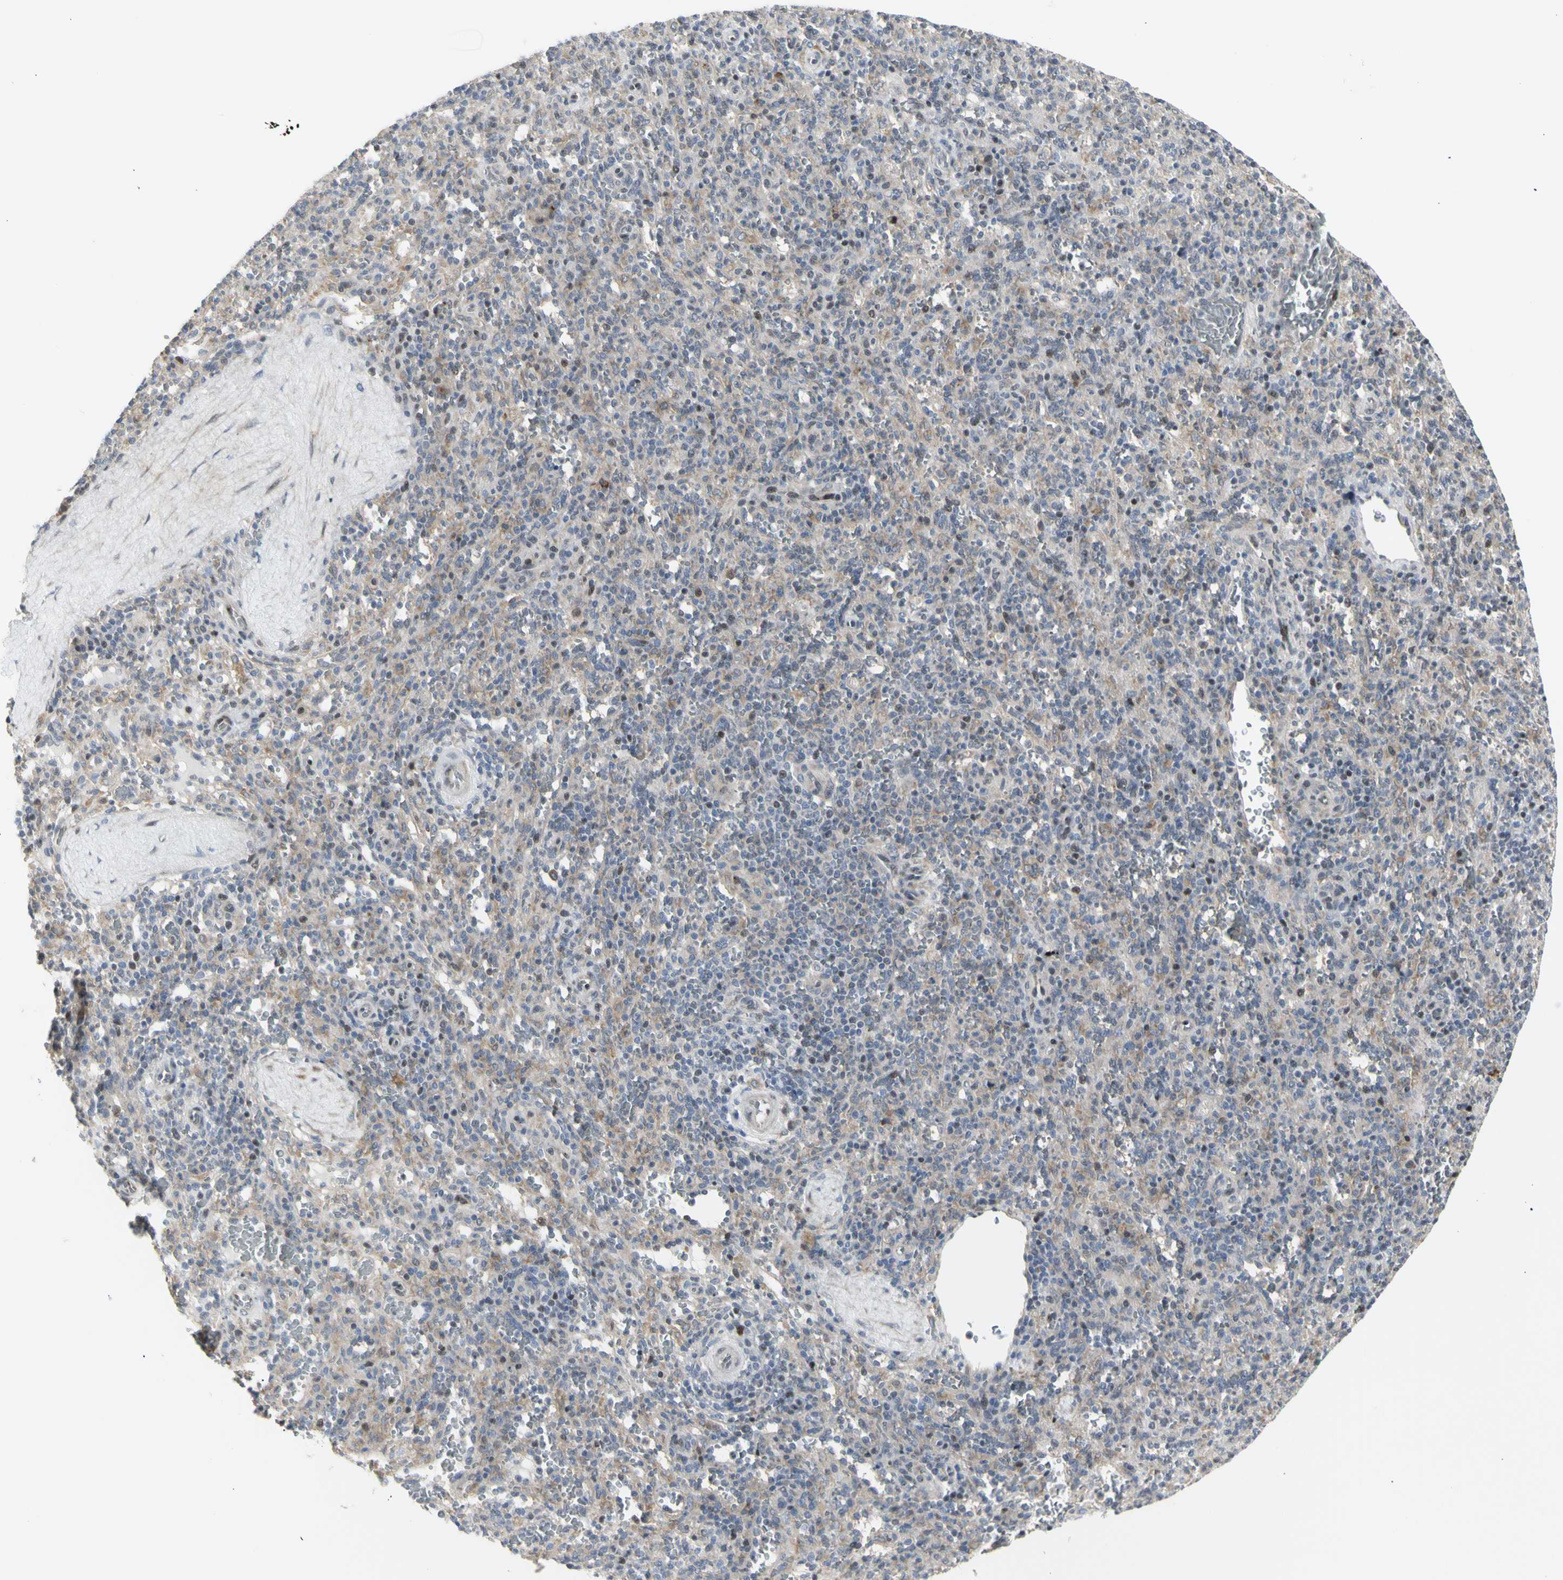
{"staining": {"intensity": "negative", "quantity": "none", "location": "none"}, "tissue": "spleen", "cell_type": "Cells in red pulp", "image_type": "normal", "snomed": [{"axis": "morphology", "description": "Normal tissue, NOS"}, {"axis": "topography", "description": "Spleen"}], "caption": "This is an immunohistochemistry photomicrograph of normal spleen. There is no positivity in cells in red pulp.", "gene": "DHRS7B", "patient": {"sex": "male", "age": 36}}